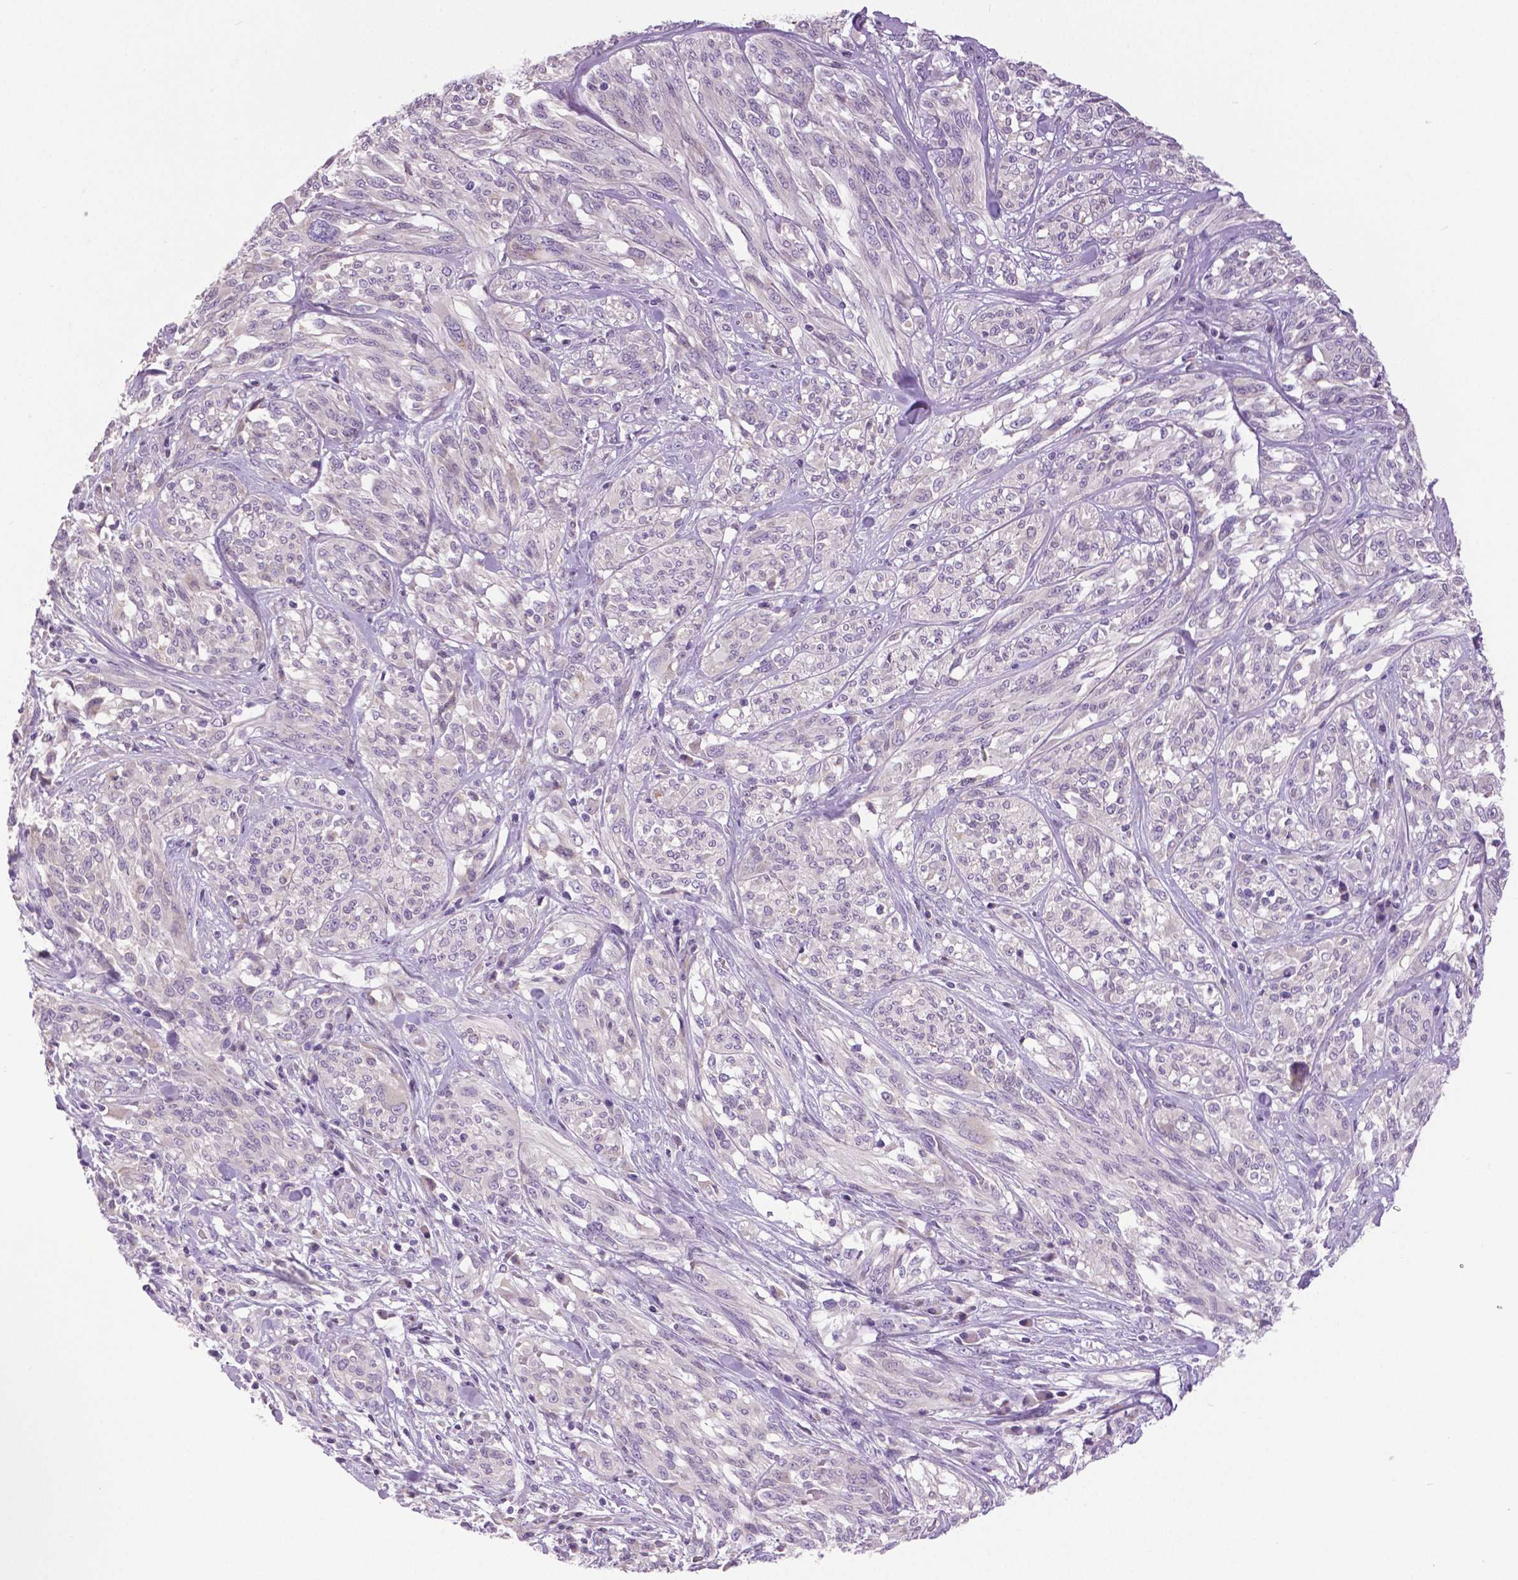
{"staining": {"intensity": "negative", "quantity": "none", "location": "none"}, "tissue": "melanoma", "cell_type": "Tumor cells", "image_type": "cancer", "snomed": [{"axis": "morphology", "description": "Malignant melanoma, NOS"}, {"axis": "topography", "description": "Skin"}], "caption": "Micrograph shows no significant protein staining in tumor cells of malignant melanoma.", "gene": "DNAH12", "patient": {"sex": "female", "age": 91}}